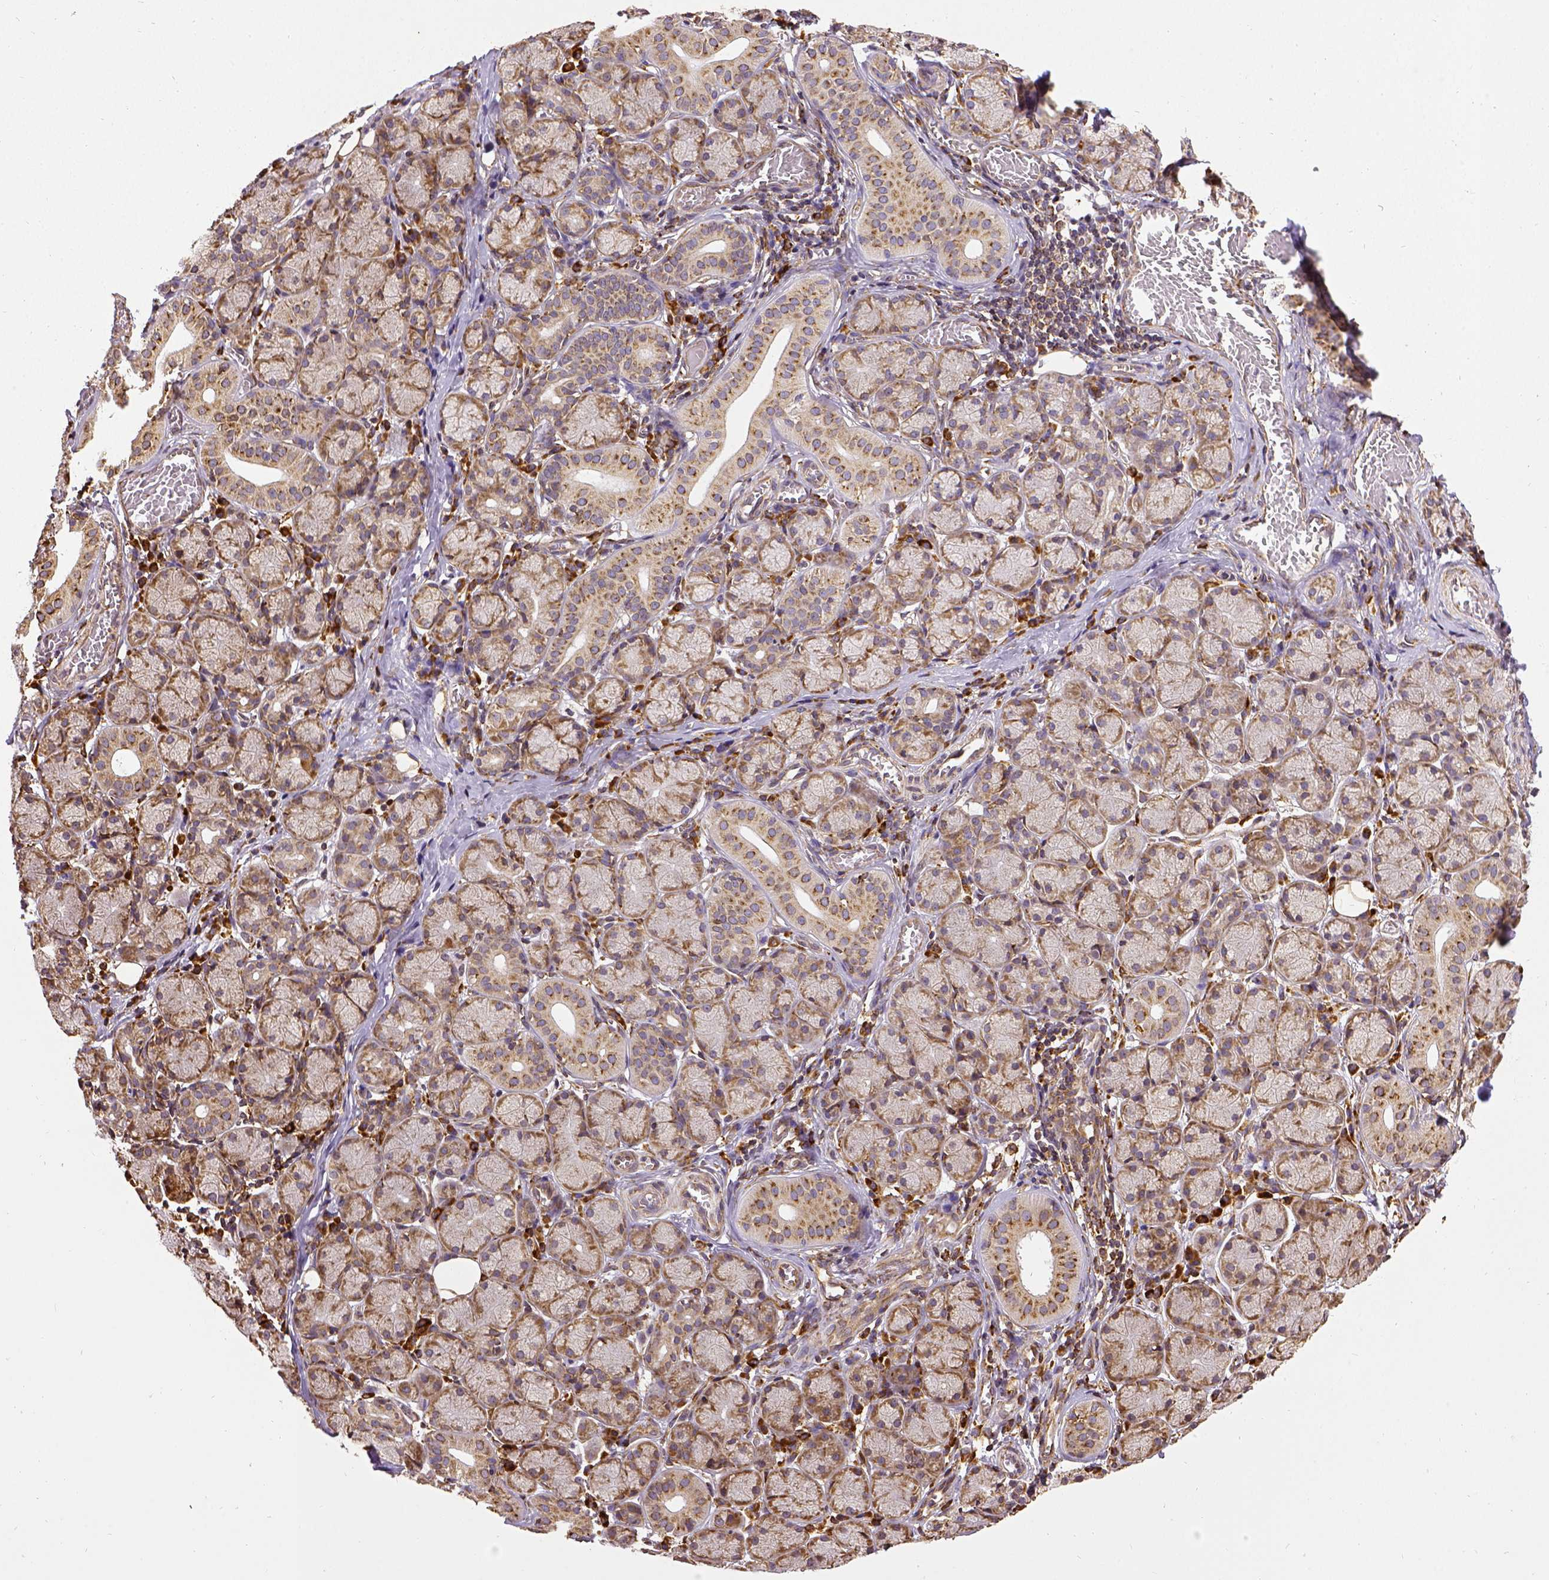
{"staining": {"intensity": "moderate", "quantity": ">75%", "location": "cytoplasmic/membranous"}, "tissue": "salivary gland", "cell_type": "Glandular cells", "image_type": "normal", "snomed": [{"axis": "morphology", "description": "Normal tissue, NOS"}, {"axis": "topography", "description": "Salivary gland"}, {"axis": "topography", "description": "Peripheral nerve tissue"}], "caption": "Salivary gland stained with a brown dye displays moderate cytoplasmic/membranous positive expression in about >75% of glandular cells.", "gene": "MTDH", "patient": {"sex": "female", "age": 24}}